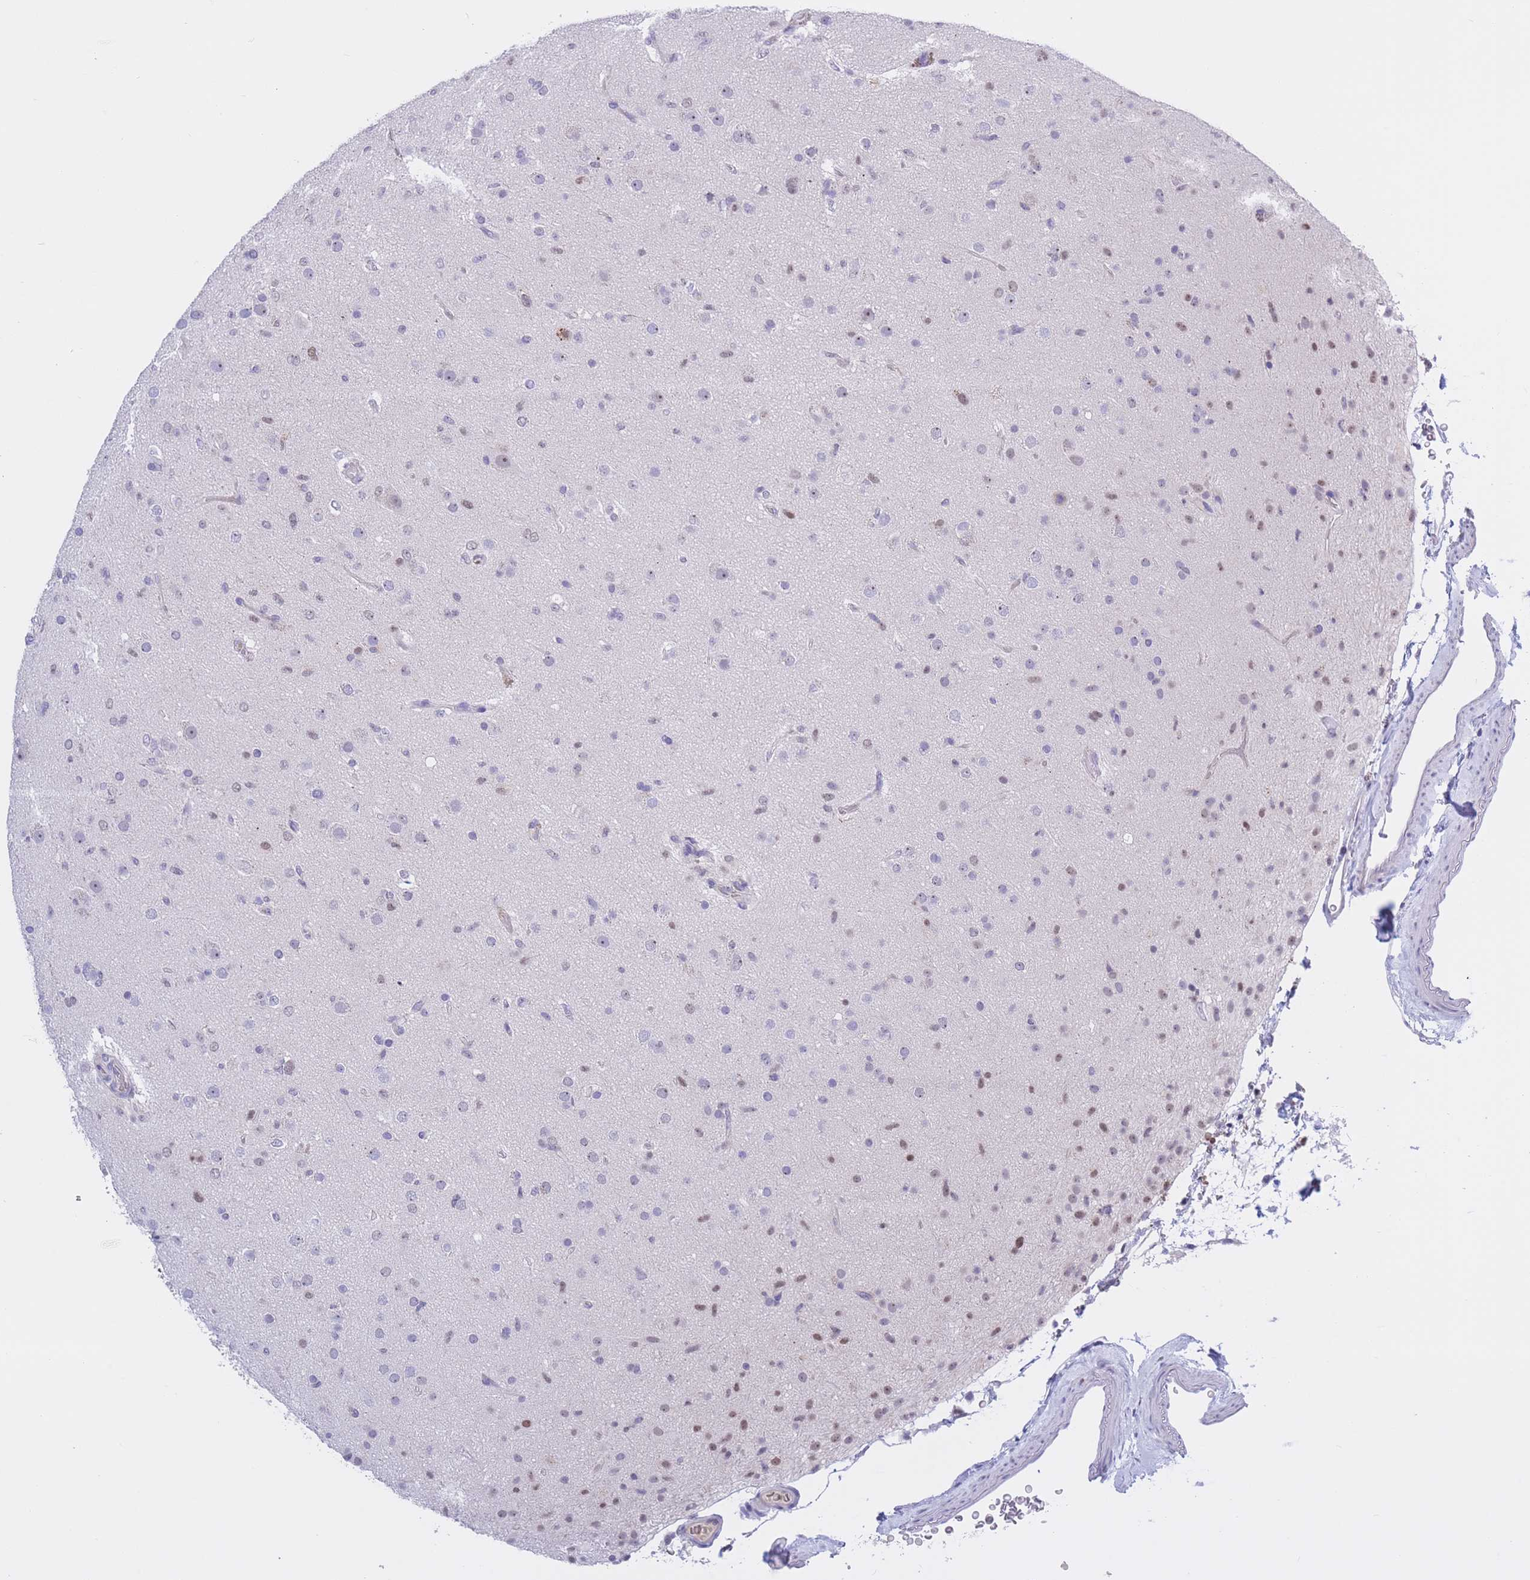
{"staining": {"intensity": "negative", "quantity": "none", "location": "none"}, "tissue": "glioma", "cell_type": "Tumor cells", "image_type": "cancer", "snomed": [{"axis": "morphology", "description": "Glioma, malignant, Low grade"}, {"axis": "topography", "description": "Brain"}], "caption": "DAB immunohistochemical staining of low-grade glioma (malignant) reveals no significant positivity in tumor cells.", "gene": "BOP1", "patient": {"sex": "male", "age": 65}}